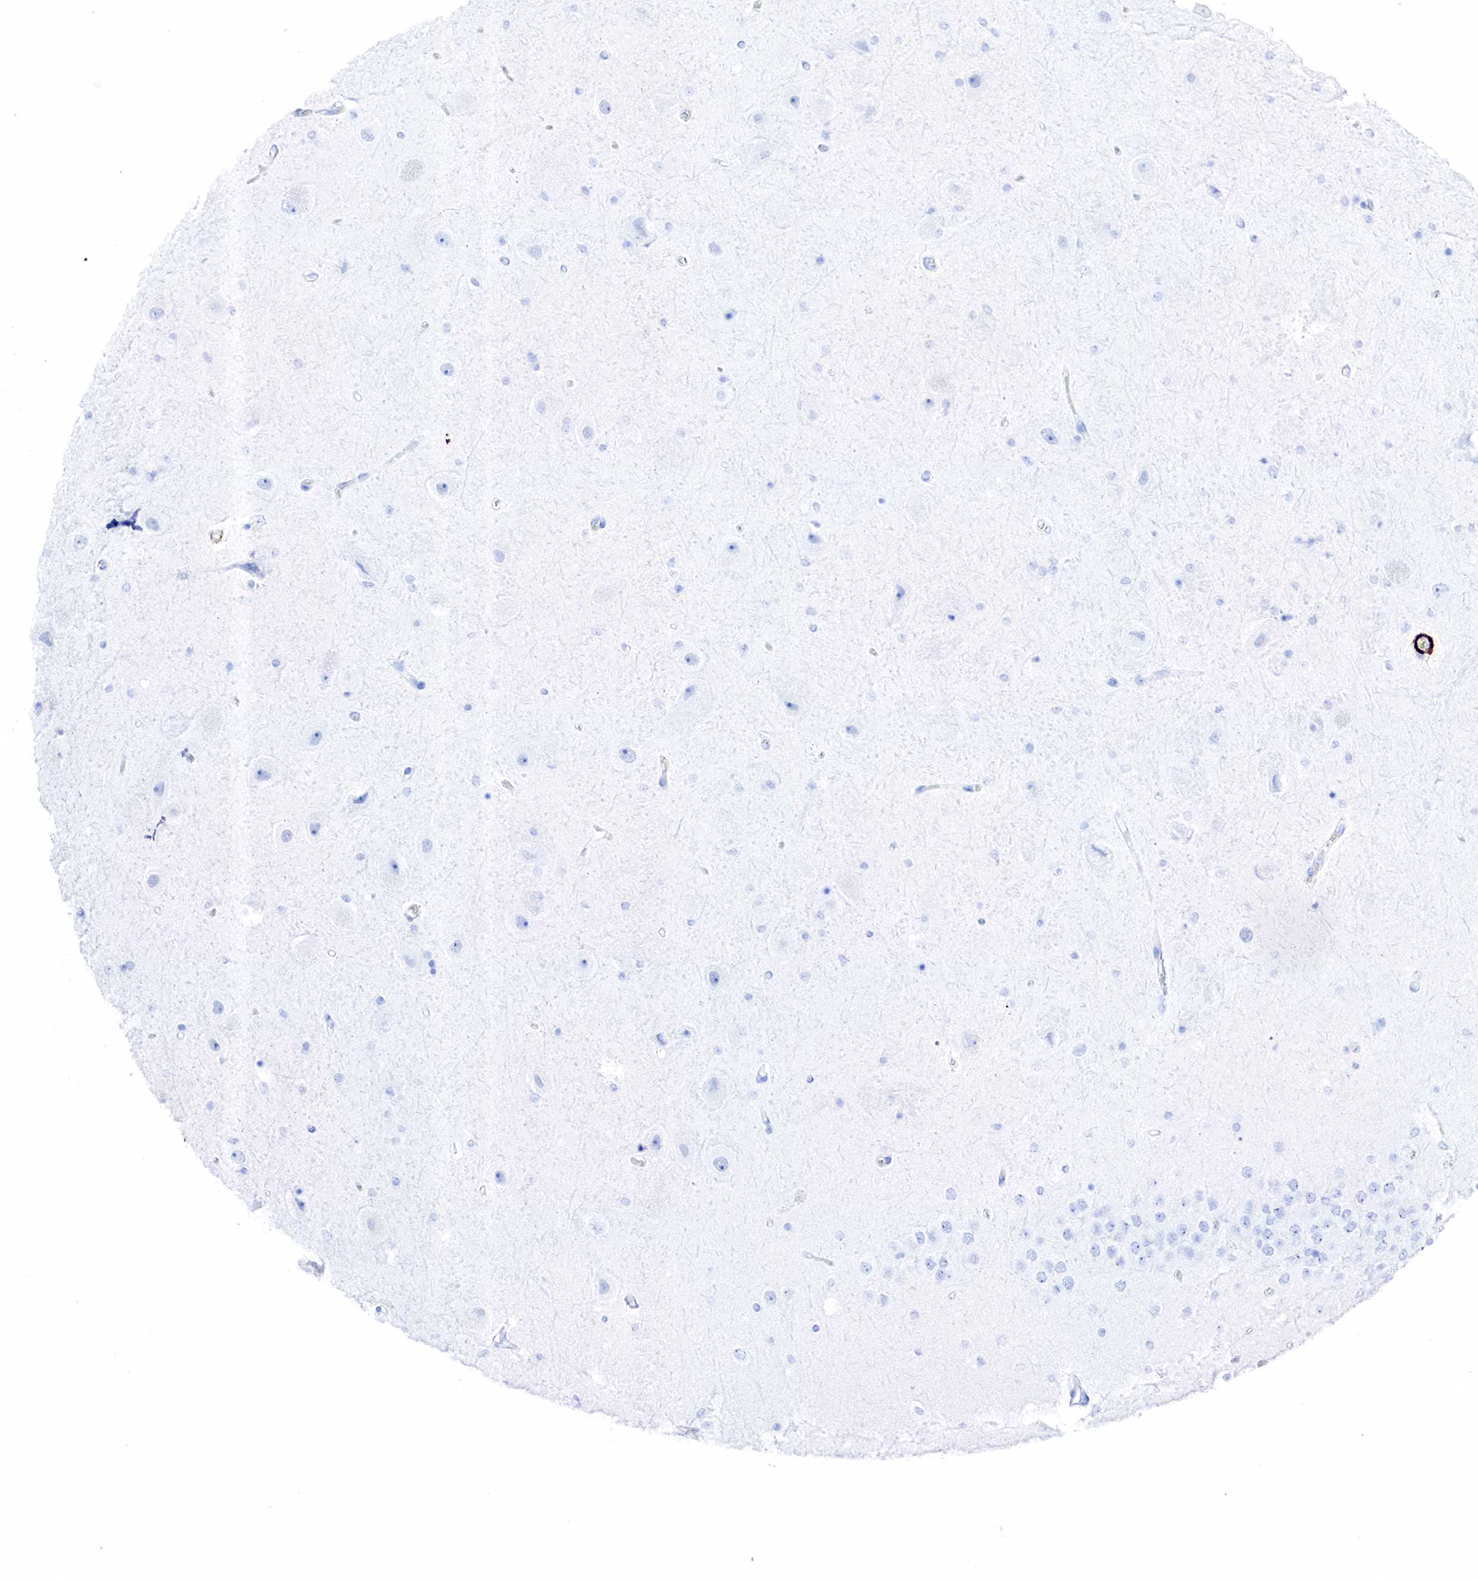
{"staining": {"intensity": "negative", "quantity": "none", "location": "none"}, "tissue": "hippocampus", "cell_type": "Glial cells", "image_type": "normal", "snomed": [{"axis": "morphology", "description": "Normal tissue, NOS"}, {"axis": "topography", "description": "Hippocampus"}], "caption": "Immunohistochemical staining of unremarkable hippocampus displays no significant positivity in glial cells.", "gene": "ACTA1", "patient": {"sex": "female", "age": 54}}